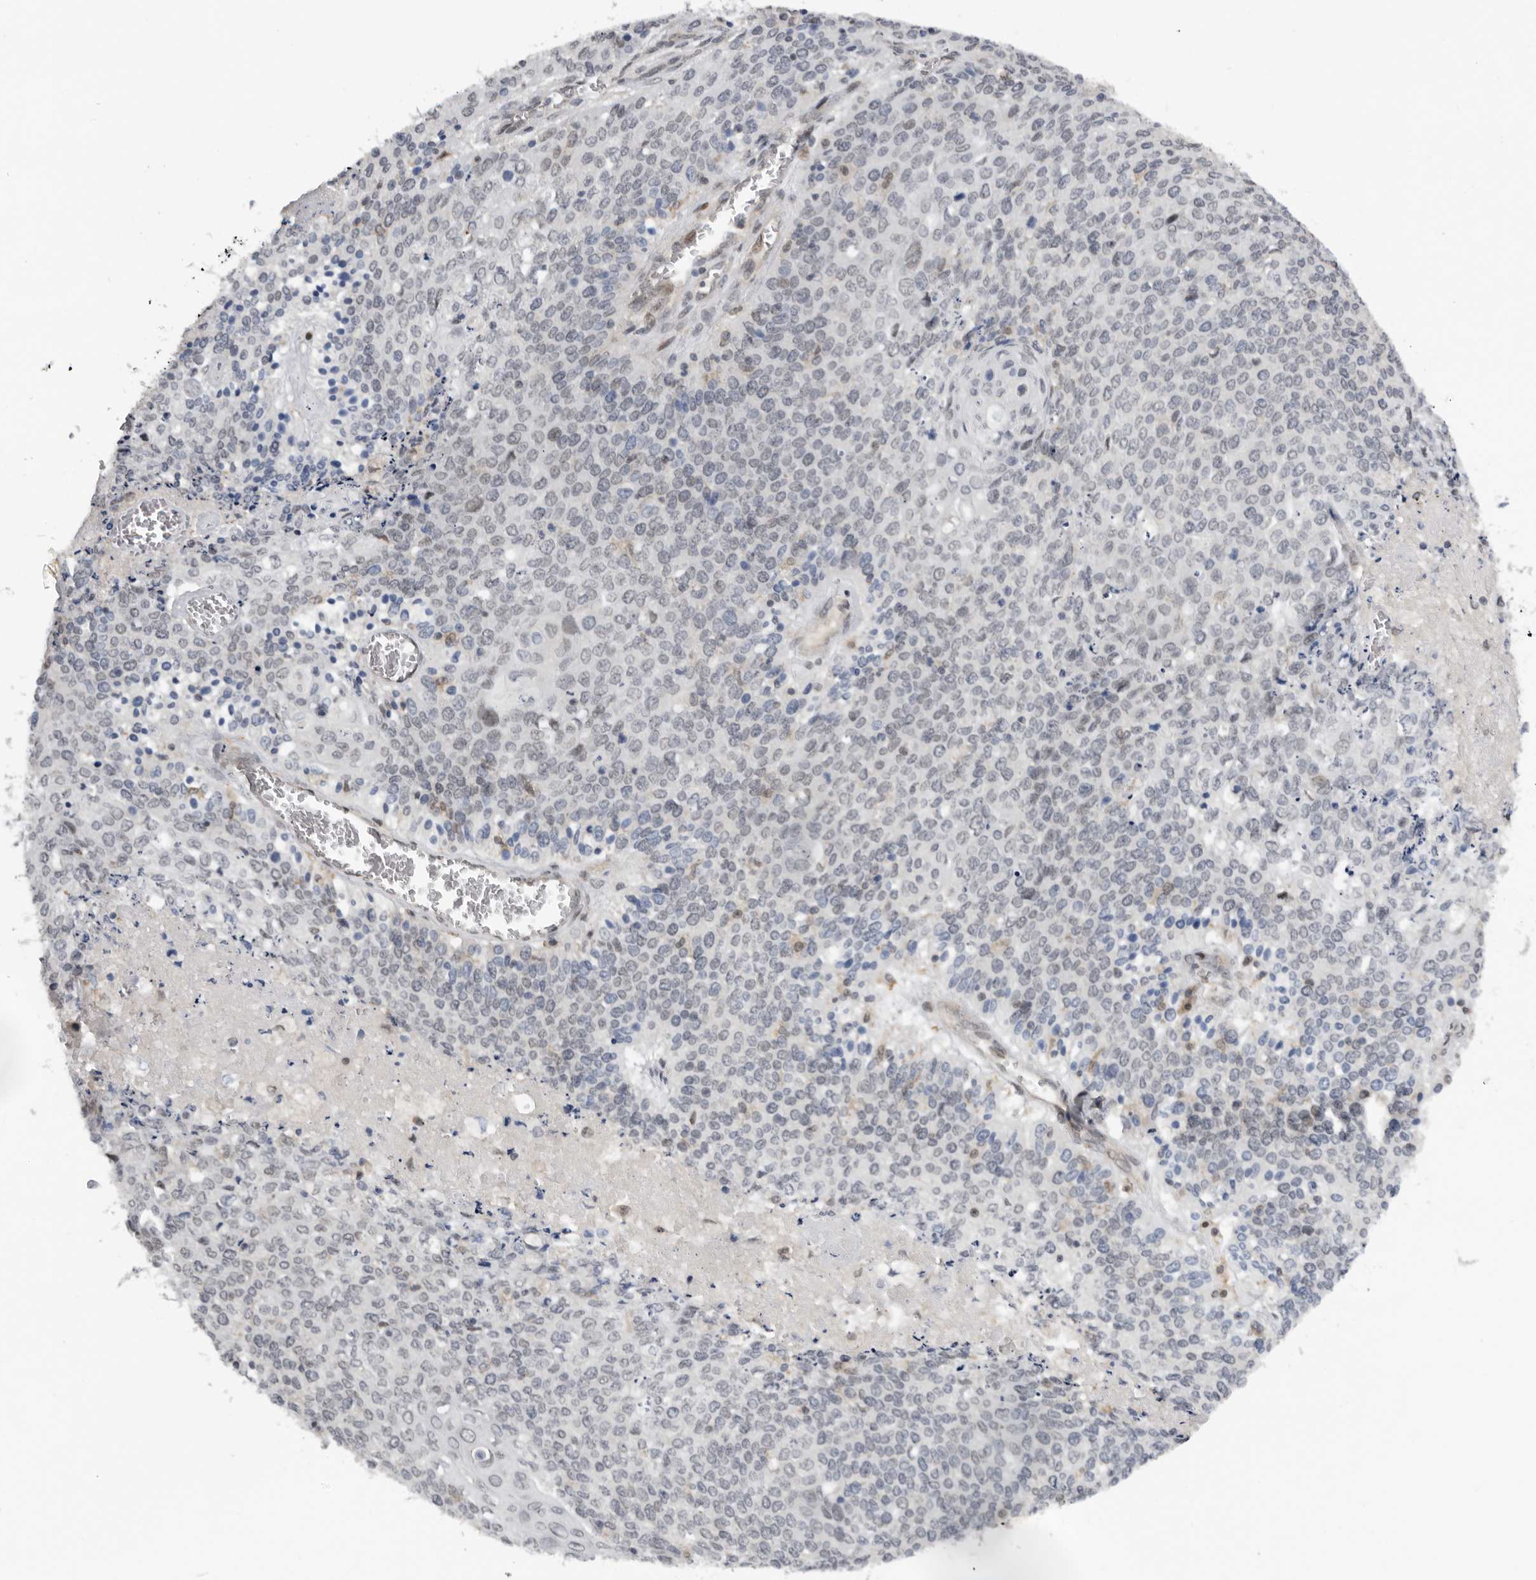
{"staining": {"intensity": "negative", "quantity": "none", "location": "none"}, "tissue": "cervical cancer", "cell_type": "Tumor cells", "image_type": "cancer", "snomed": [{"axis": "morphology", "description": "Squamous cell carcinoma, NOS"}, {"axis": "topography", "description": "Cervix"}], "caption": "DAB (3,3'-diaminobenzidine) immunohistochemical staining of human cervical squamous cell carcinoma reveals no significant expression in tumor cells.", "gene": "KIF2B", "patient": {"sex": "female", "age": 39}}